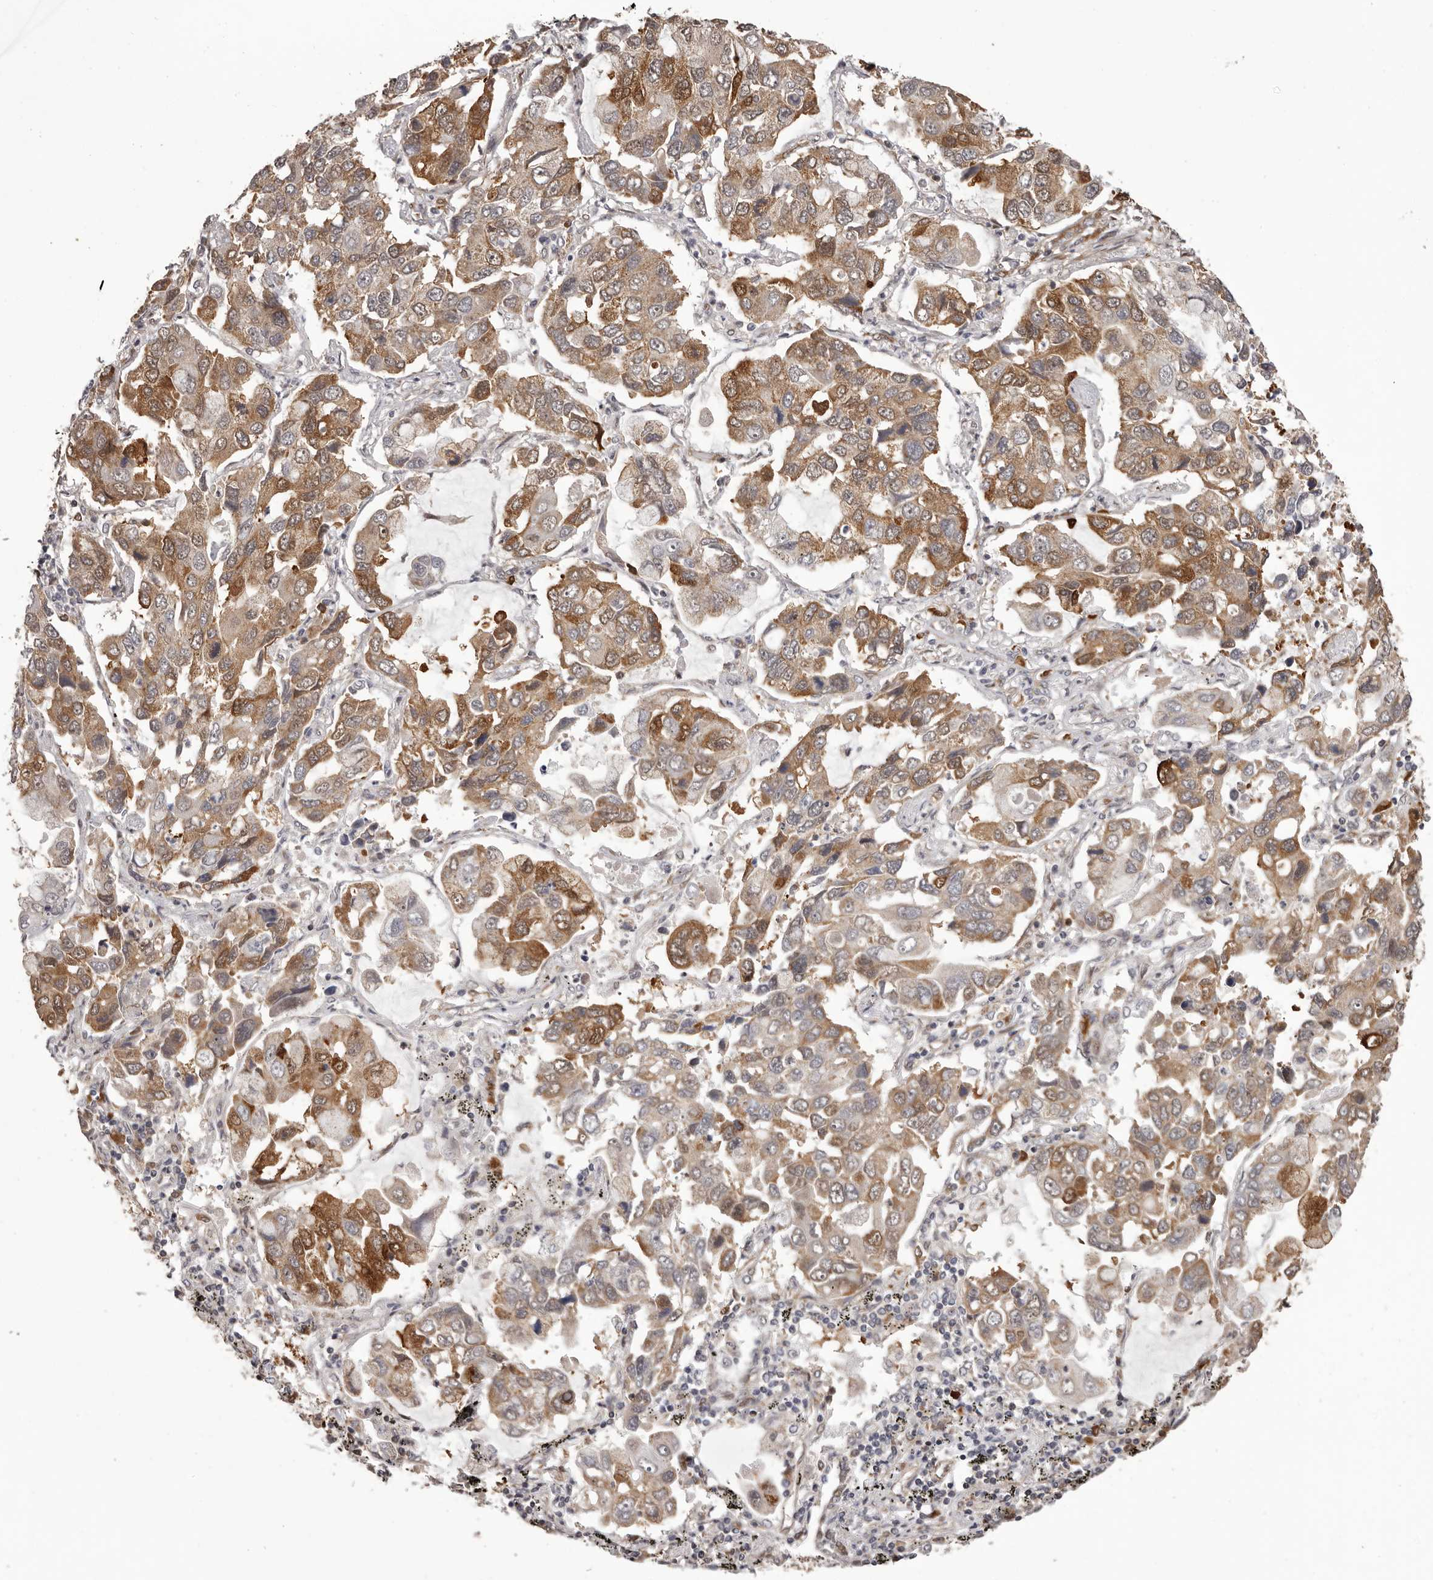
{"staining": {"intensity": "moderate", "quantity": ">75%", "location": "cytoplasmic/membranous"}, "tissue": "lung cancer", "cell_type": "Tumor cells", "image_type": "cancer", "snomed": [{"axis": "morphology", "description": "Adenocarcinoma, NOS"}, {"axis": "topography", "description": "Lung"}], "caption": "There is medium levels of moderate cytoplasmic/membranous positivity in tumor cells of lung cancer (adenocarcinoma), as demonstrated by immunohistochemical staining (brown color).", "gene": "GFOD1", "patient": {"sex": "male", "age": 64}}